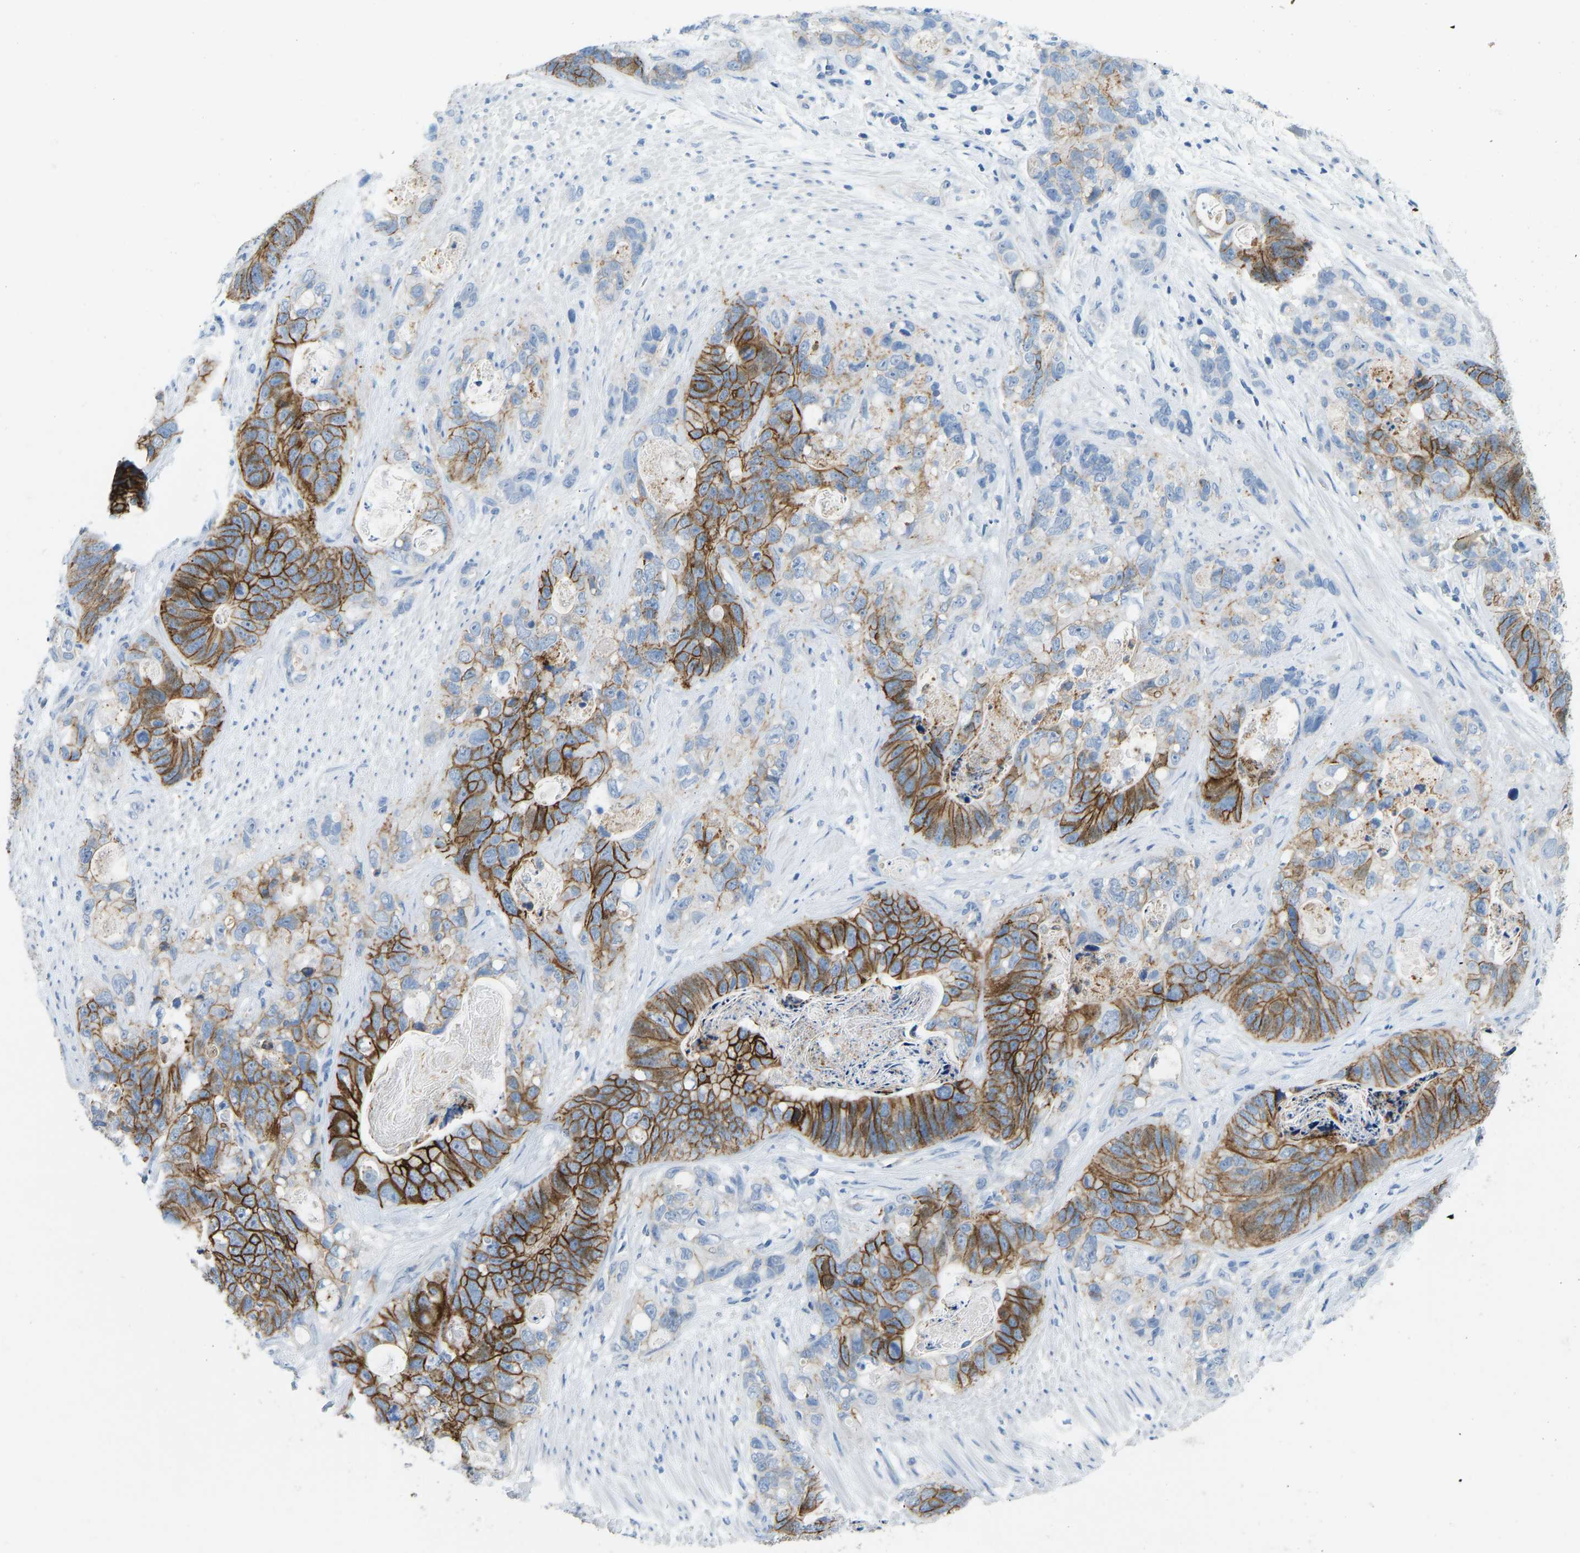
{"staining": {"intensity": "strong", "quantity": ">75%", "location": "cytoplasmic/membranous"}, "tissue": "stomach cancer", "cell_type": "Tumor cells", "image_type": "cancer", "snomed": [{"axis": "morphology", "description": "Normal tissue, NOS"}, {"axis": "morphology", "description": "Adenocarcinoma, NOS"}, {"axis": "topography", "description": "Stomach"}], "caption": "Tumor cells exhibit high levels of strong cytoplasmic/membranous positivity in about >75% of cells in adenocarcinoma (stomach).", "gene": "ATP1A1", "patient": {"sex": "female", "age": 89}}